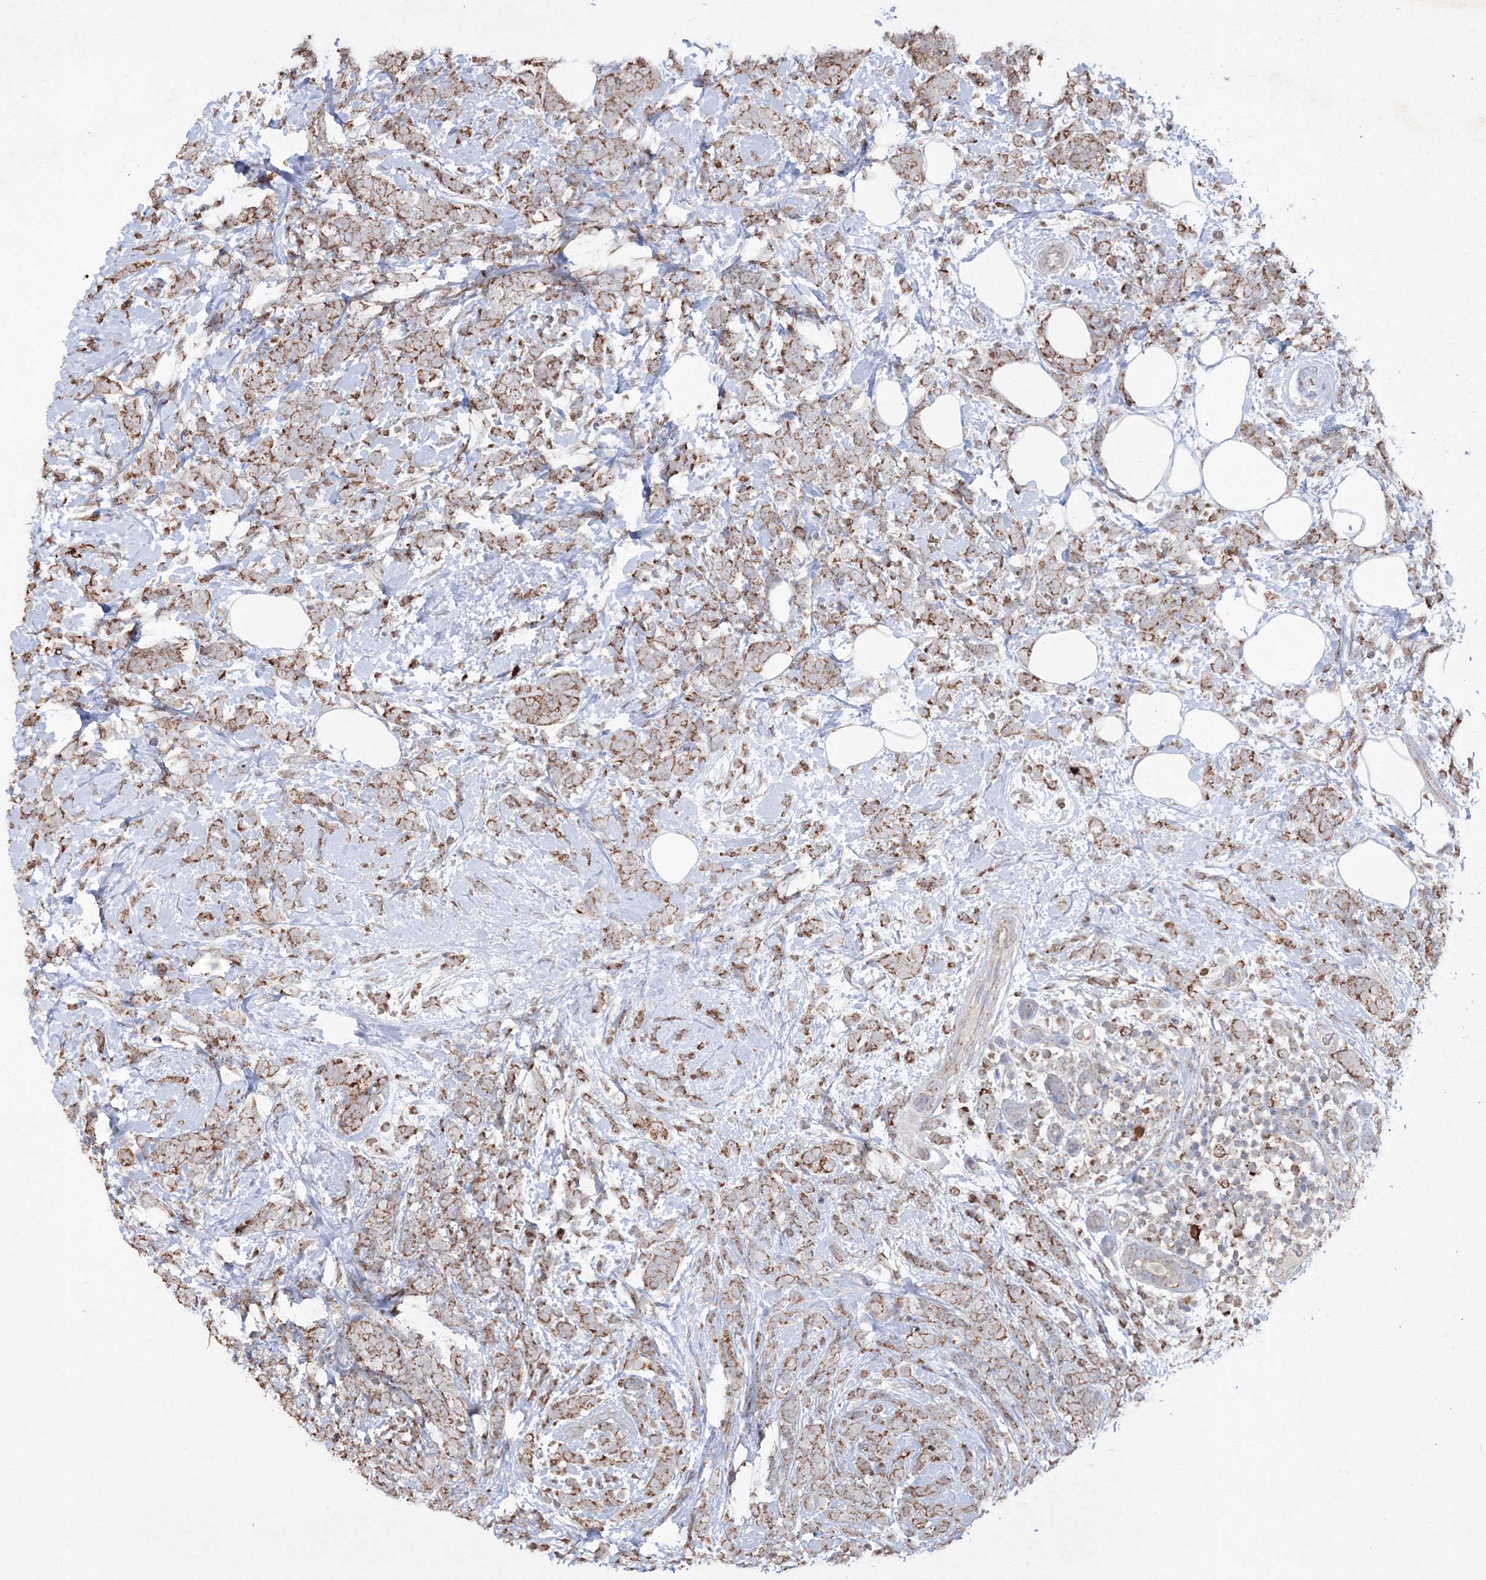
{"staining": {"intensity": "moderate", "quantity": "25%-75%", "location": "cytoplasmic/membranous"}, "tissue": "breast cancer", "cell_type": "Tumor cells", "image_type": "cancer", "snomed": [{"axis": "morphology", "description": "Lobular carcinoma"}, {"axis": "topography", "description": "Breast"}], "caption": "Protein positivity by immunohistochemistry (IHC) displays moderate cytoplasmic/membranous expression in approximately 25%-75% of tumor cells in lobular carcinoma (breast).", "gene": "GRSF1", "patient": {"sex": "female", "age": 58}}